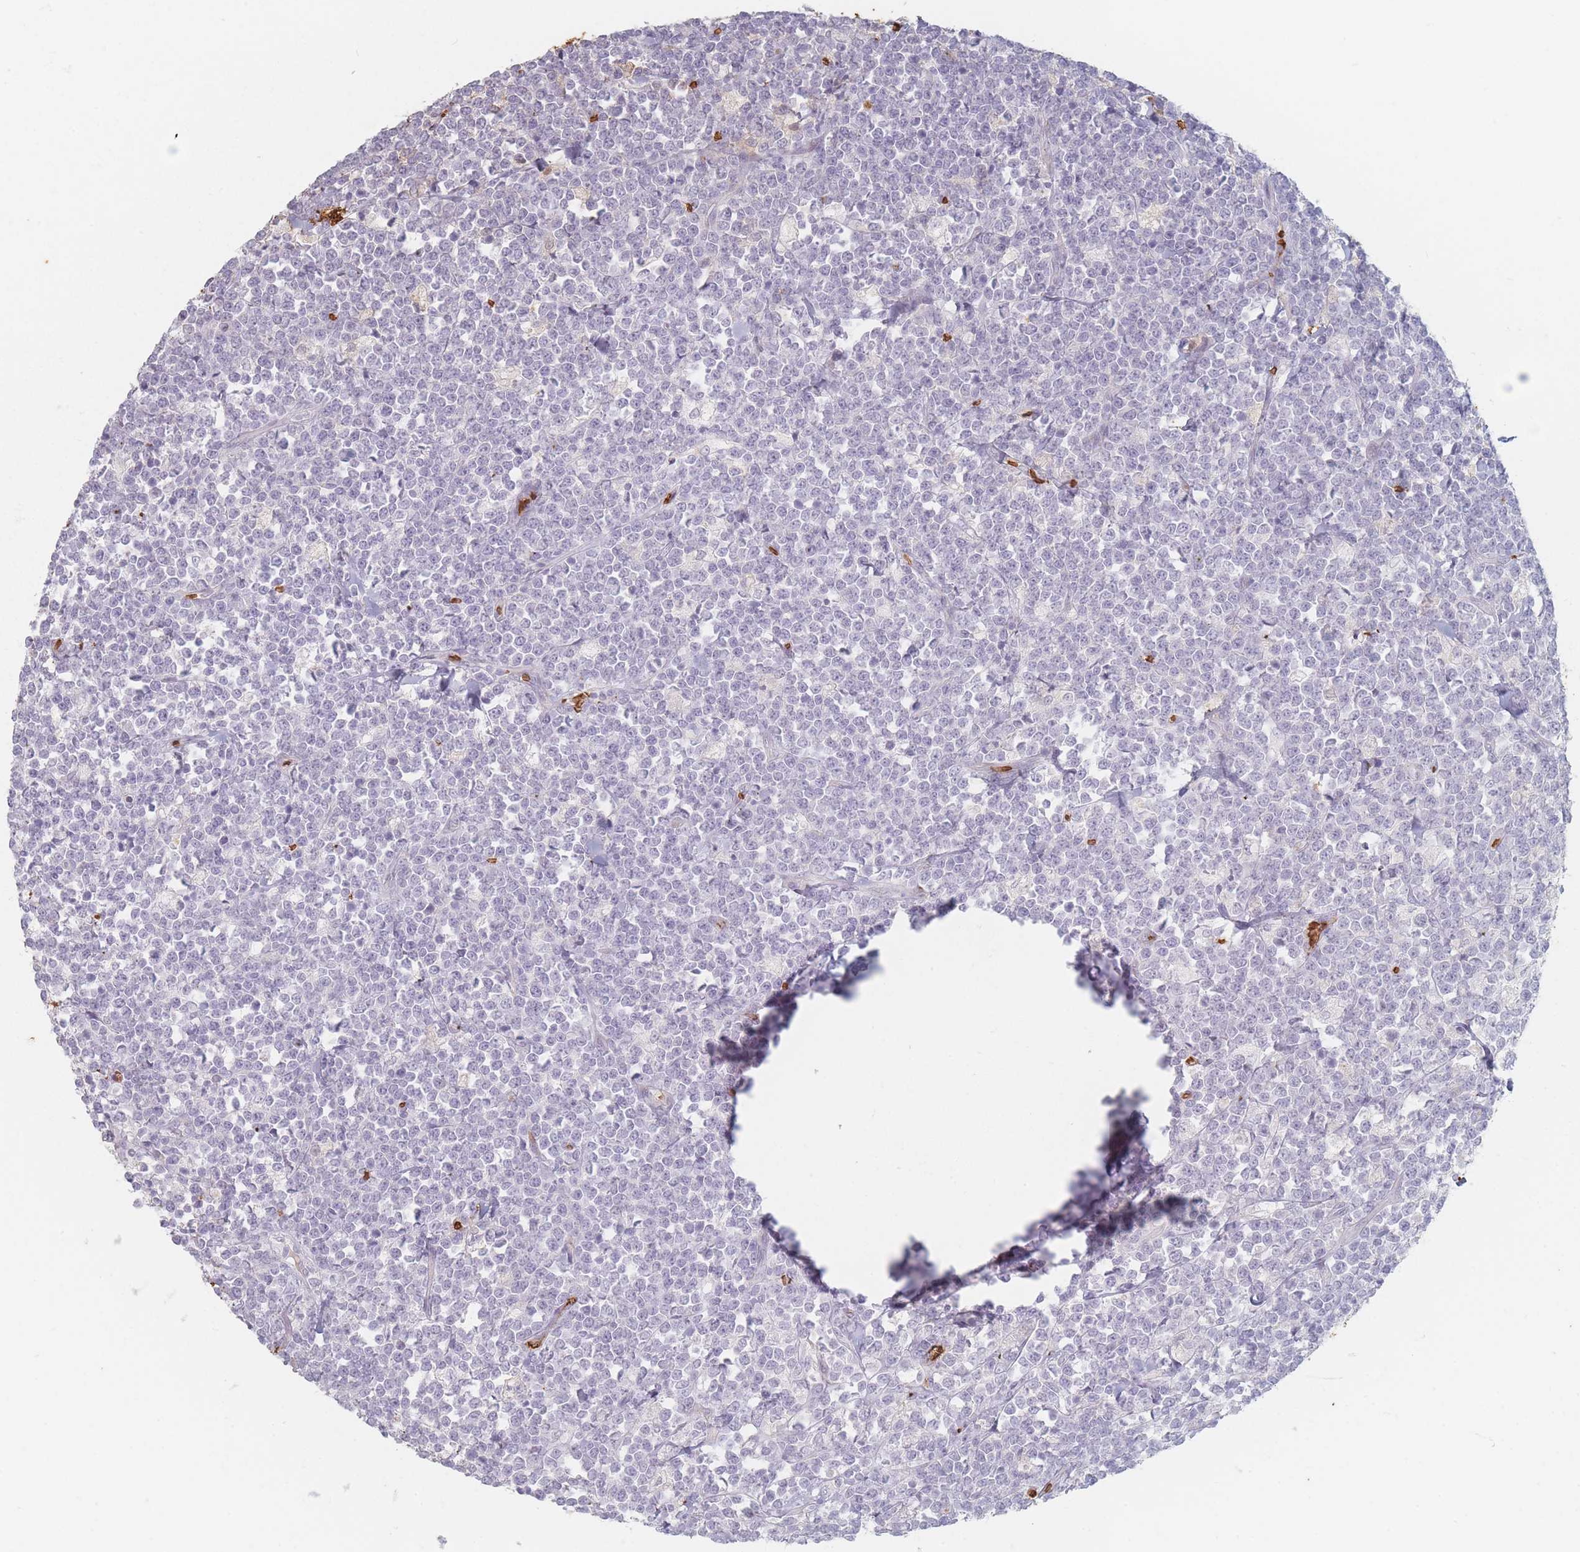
{"staining": {"intensity": "negative", "quantity": "none", "location": "none"}, "tissue": "lymphoma", "cell_type": "Tumor cells", "image_type": "cancer", "snomed": [{"axis": "morphology", "description": "Malignant lymphoma, non-Hodgkin's type, High grade"}, {"axis": "topography", "description": "Small intestine"}], "caption": "A micrograph of high-grade malignant lymphoma, non-Hodgkin's type stained for a protein displays no brown staining in tumor cells.", "gene": "SLC2A6", "patient": {"sex": "male", "age": 8}}